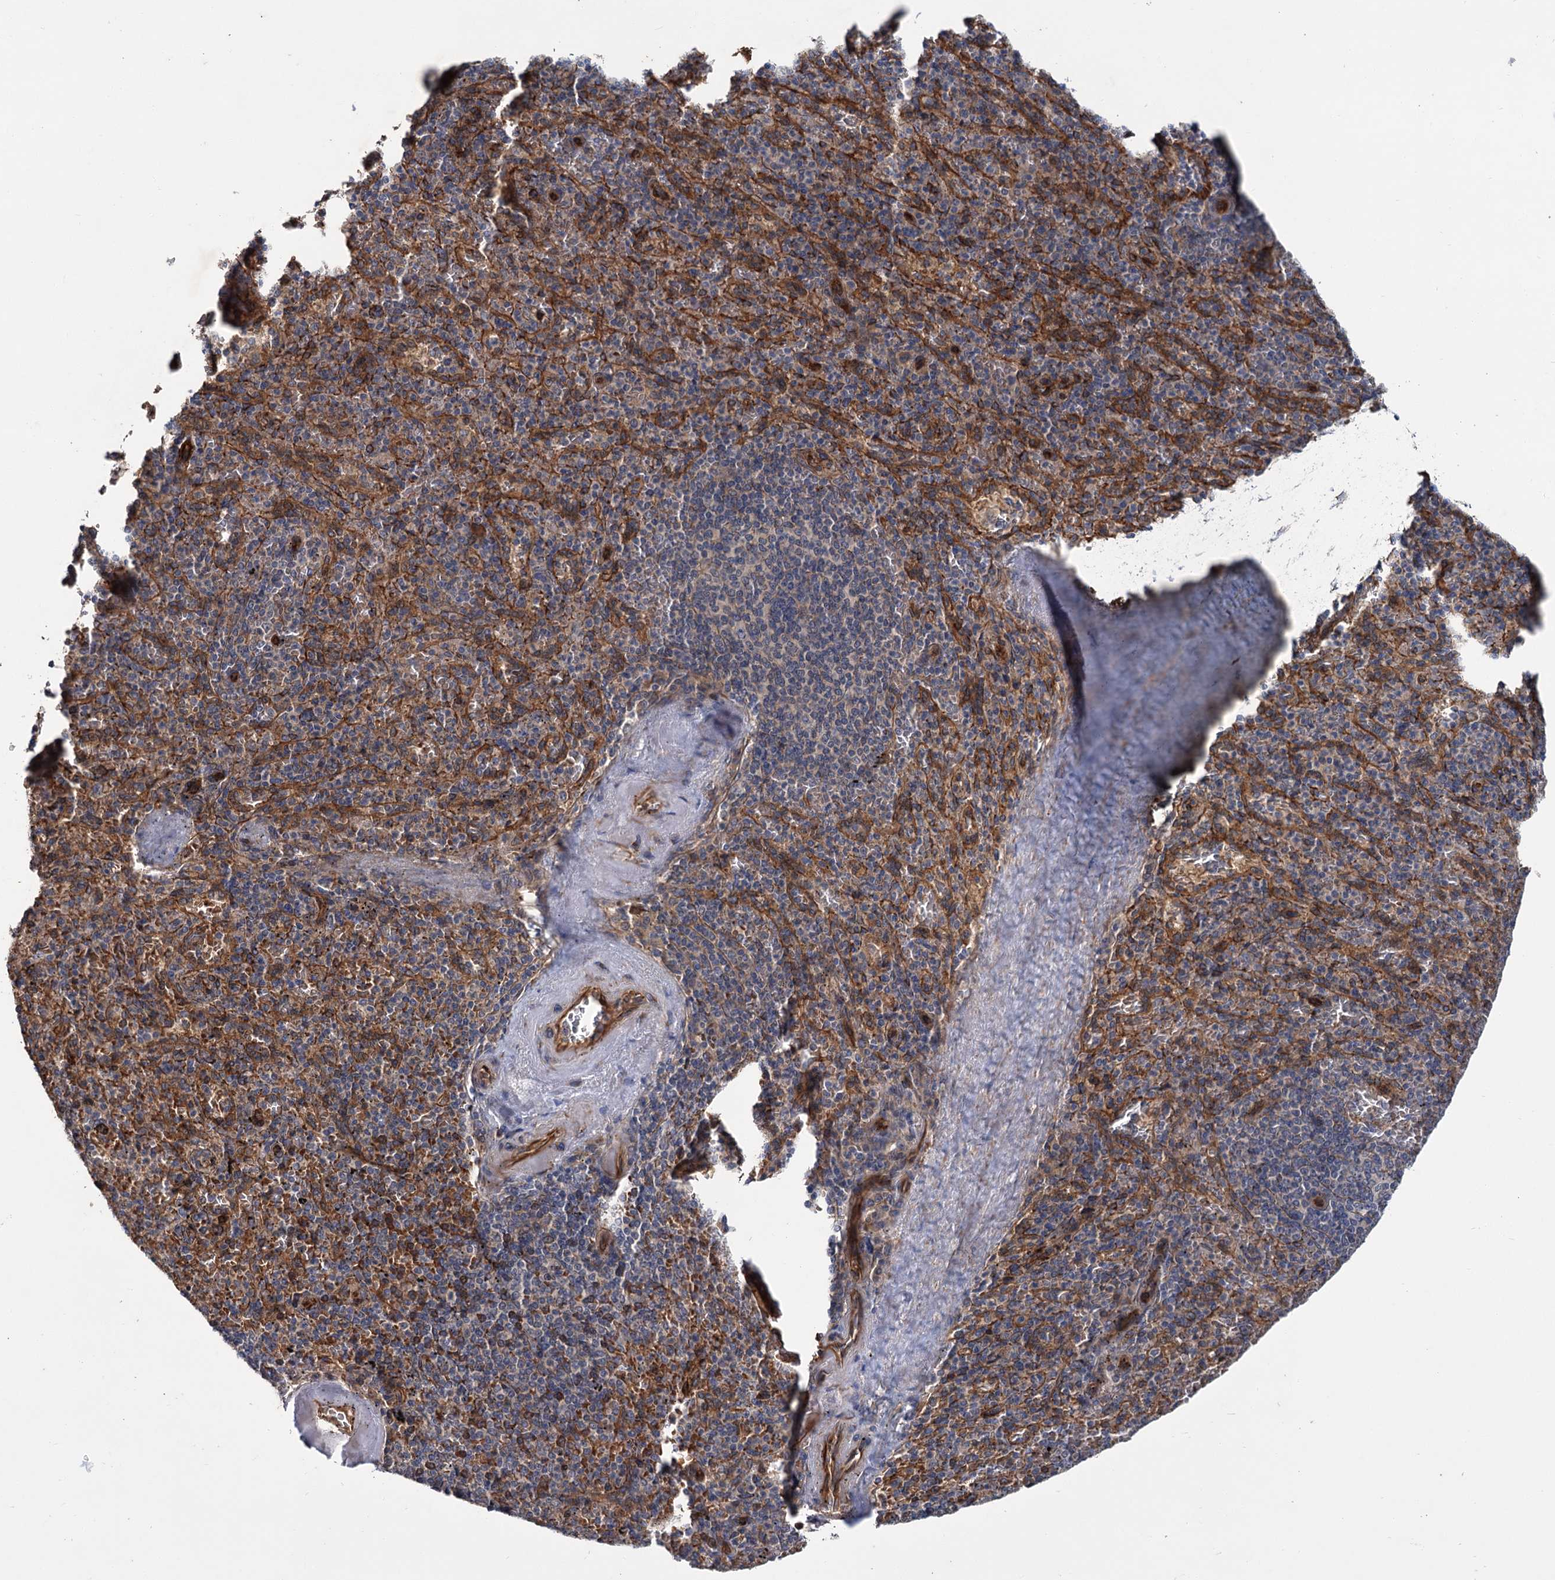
{"staining": {"intensity": "moderate", "quantity": "25%-75%", "location": "cytoplasmic/membranous"}, "tissue": "spleen", "cell_type": "Cells in red pulp", "image_type": "normal", "snomed": [{"axis": "morphology", "description": "Normal tissue, NOS"}, {"axis": "topography", "description": "Spleen"}], "caption": "A high-resolution photomicrograph shows immunohistochemistry (IHC) staining of benign spleen, which reveals moderate cytoplasmic/membranous positivity in approximately 25%-75% of cells in red pulp.", "gene": "PKN2", "patient": {"sex": "male", "age": 82}}